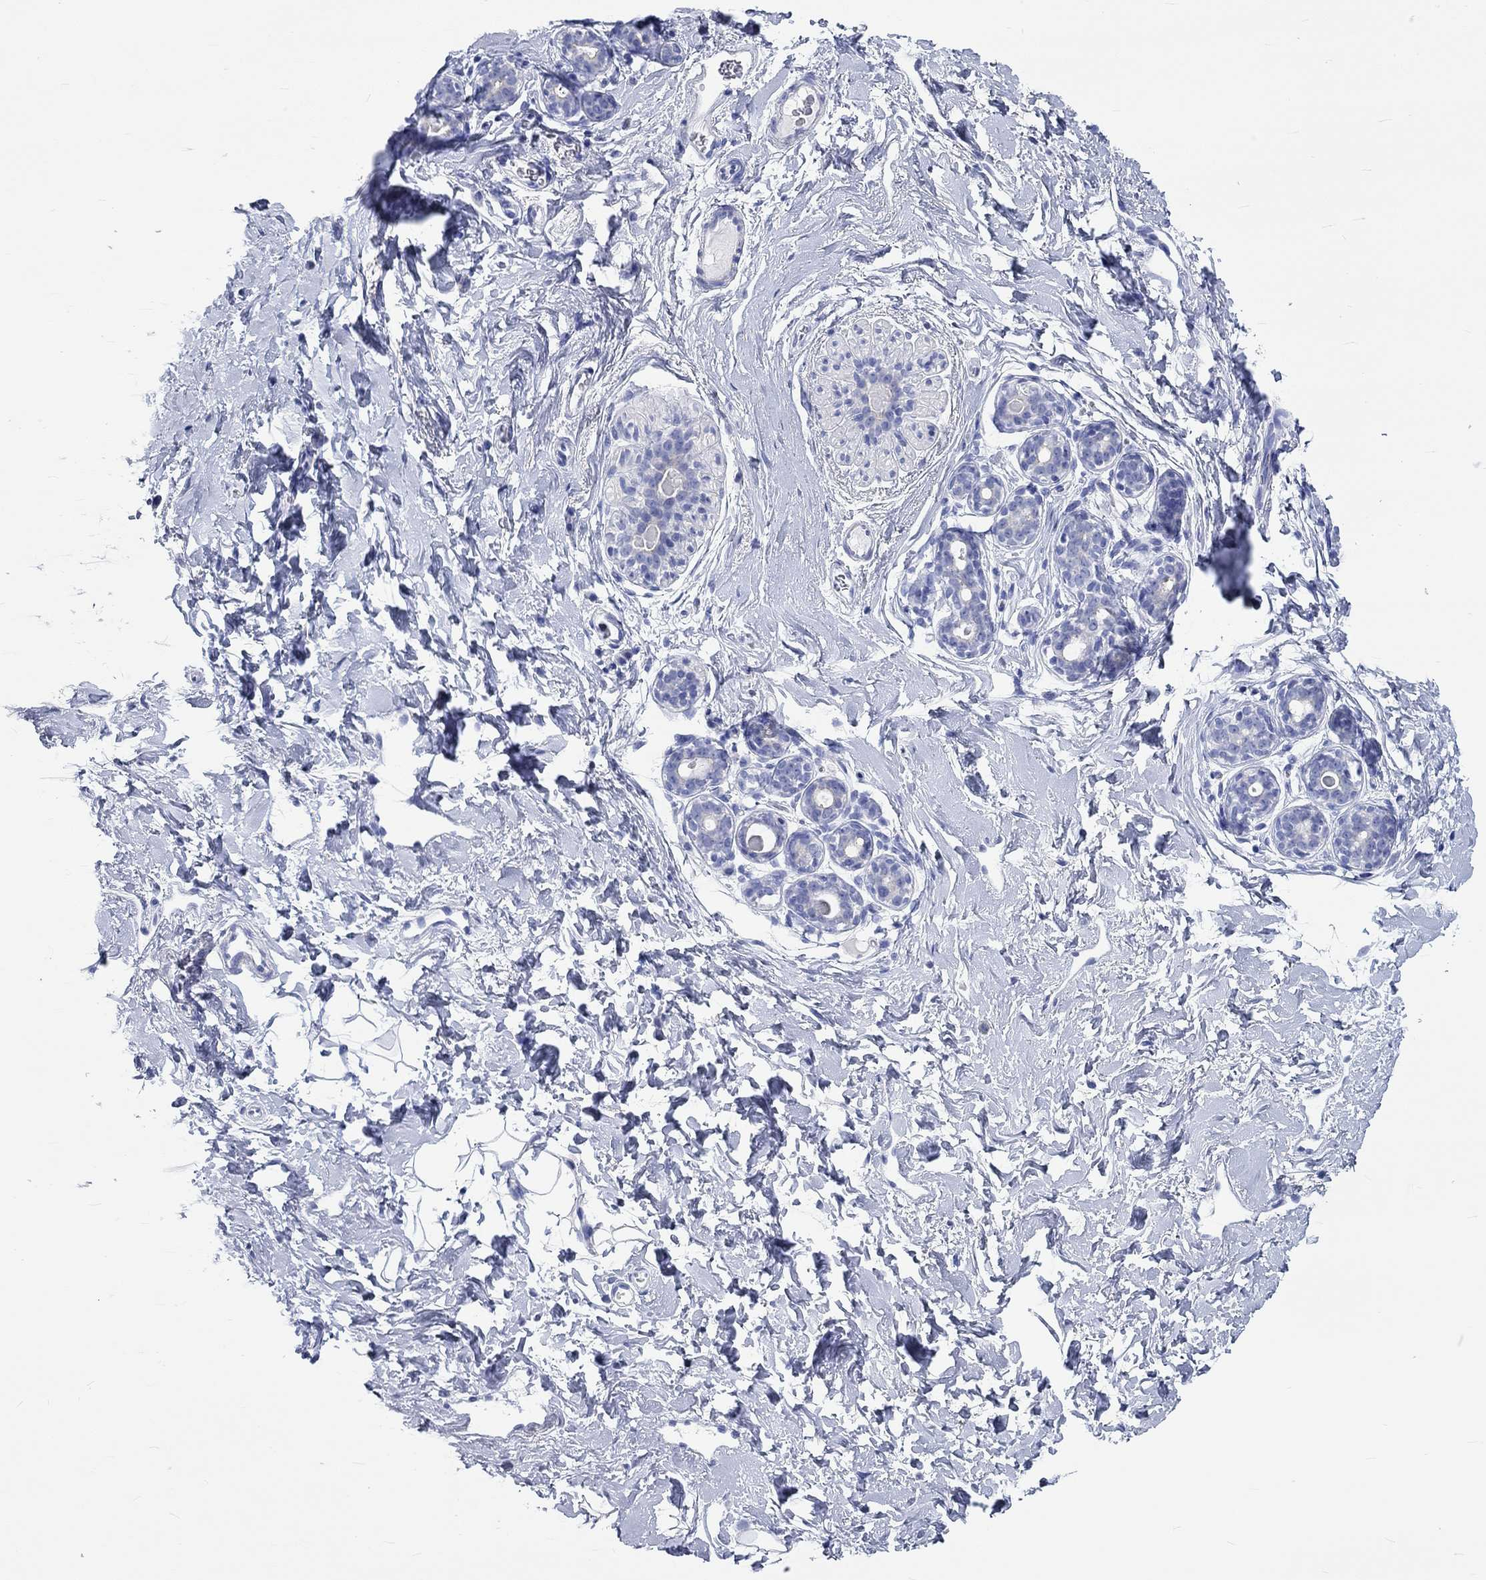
{"staining": {"intensity": "negative", "quantity": "none", "location": "none"}, "tissue": "breast", "cell_type": "Adipocytes", "image_type": "normal", "snomed": [{"axis": "morphology", "description": "Normal tissue, NOS"}, {"axis": "topography", "description": "Breast"}], "caption": "IHC photomicrograph of normal breast: human breast stained with DAB demonstrates no significant protein expression in adipocytes. Brightfield microscopy of IHC stained with DAB (brown) and hematoxylin (blue), captured at high magnification.", "gene": "SPATA9", "patient": {"sex": "female", "age": 43}}